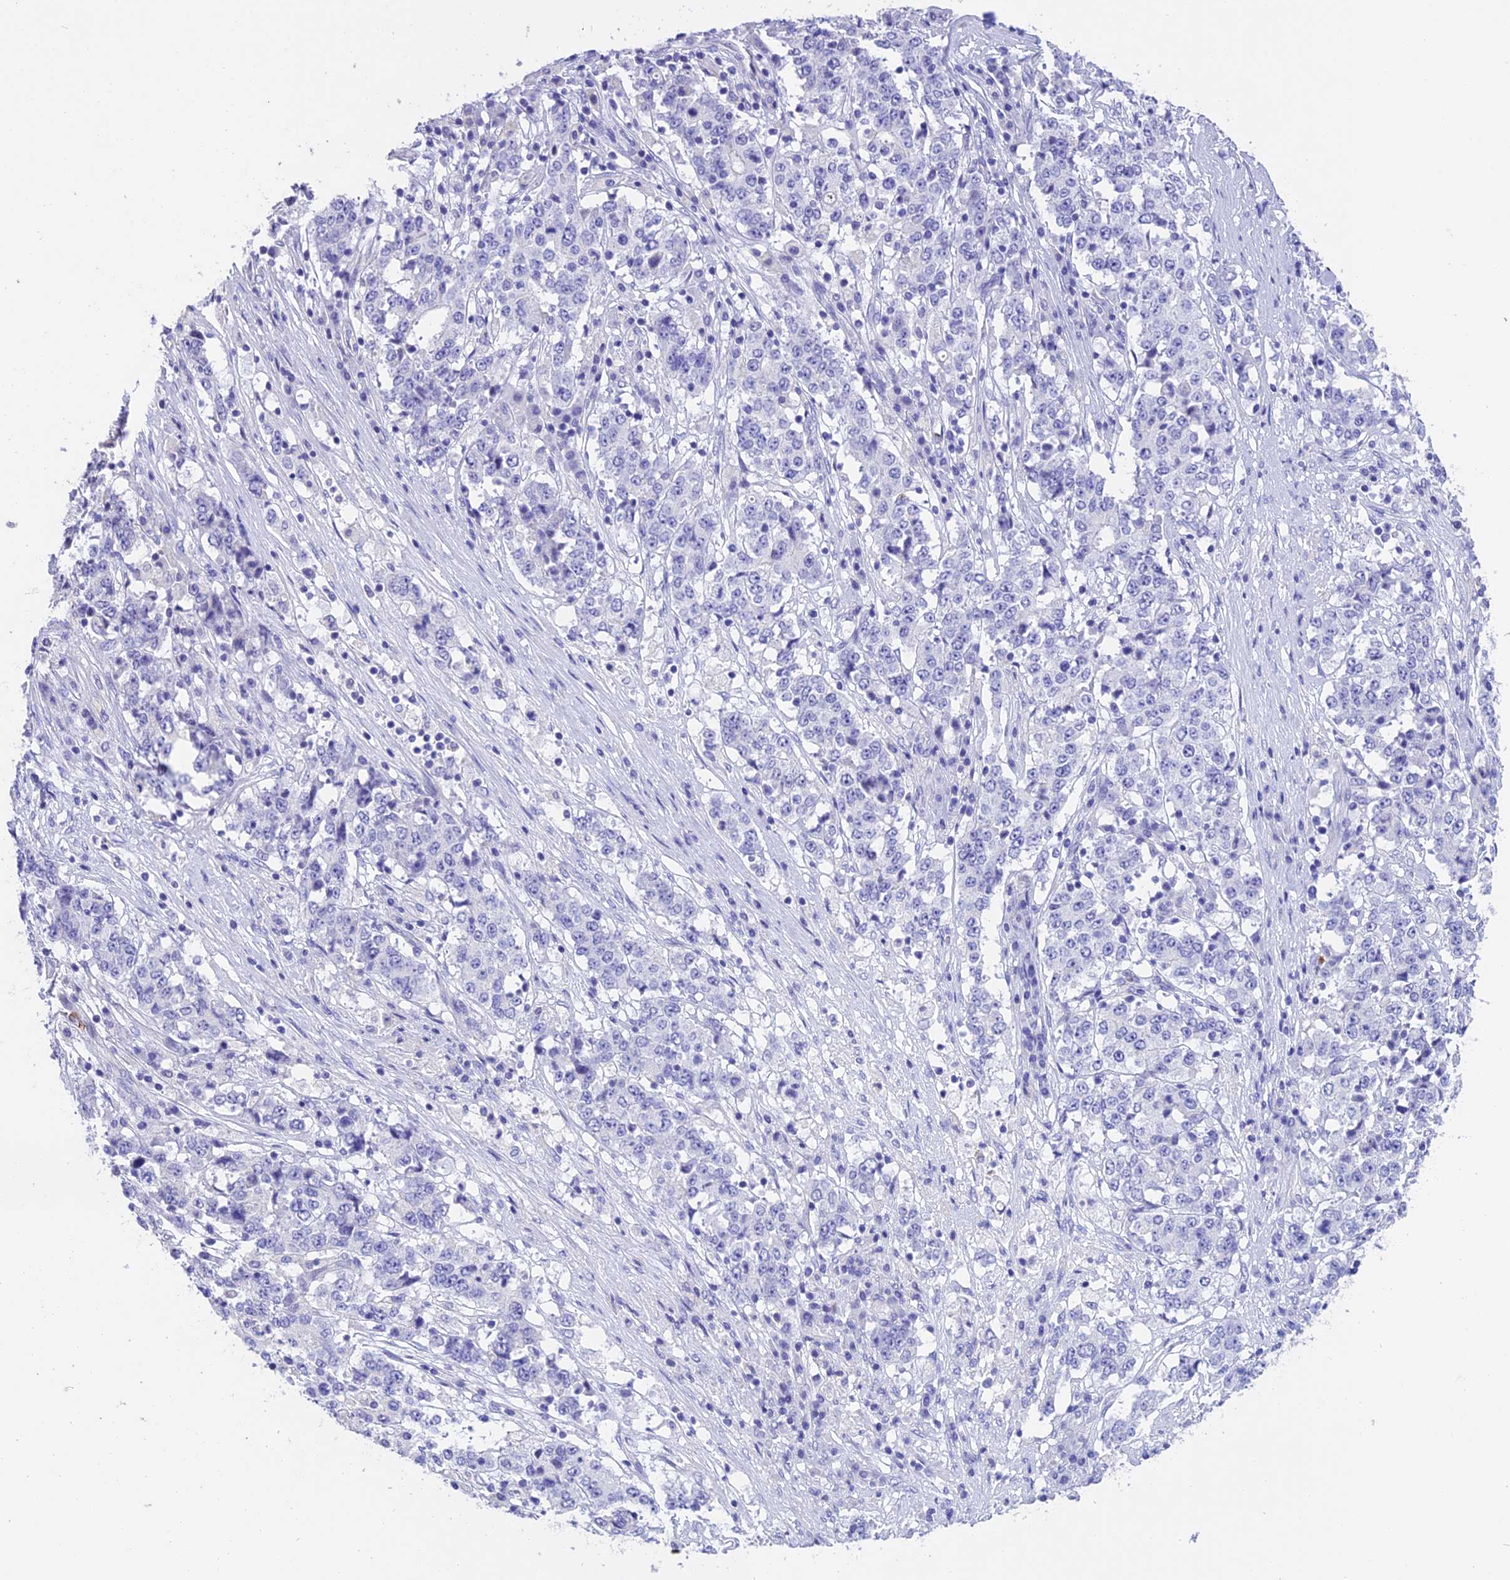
{"staining": {"intensity": "negative", "quantity": "none", "location": "none"}, "tissue": "stomach cancer", "cell_type": "Tumor cells", "image_type": "cancer", "snomed": [{"axis": "morphology", "description": "Adenocarcinoma, NOS"}, {"axis": "topography", "description": "Stomach"}], "caption": "A high-resolution image shows IHC staining of adenocarcinoma (stomach), which exhibits no significant positivity in tumor cells. (DAB (3,3'-diaminobenzidine) IHC, high magnification).", "gene": "TNNC2", "patient": {"sex": "male", "age": 59}}